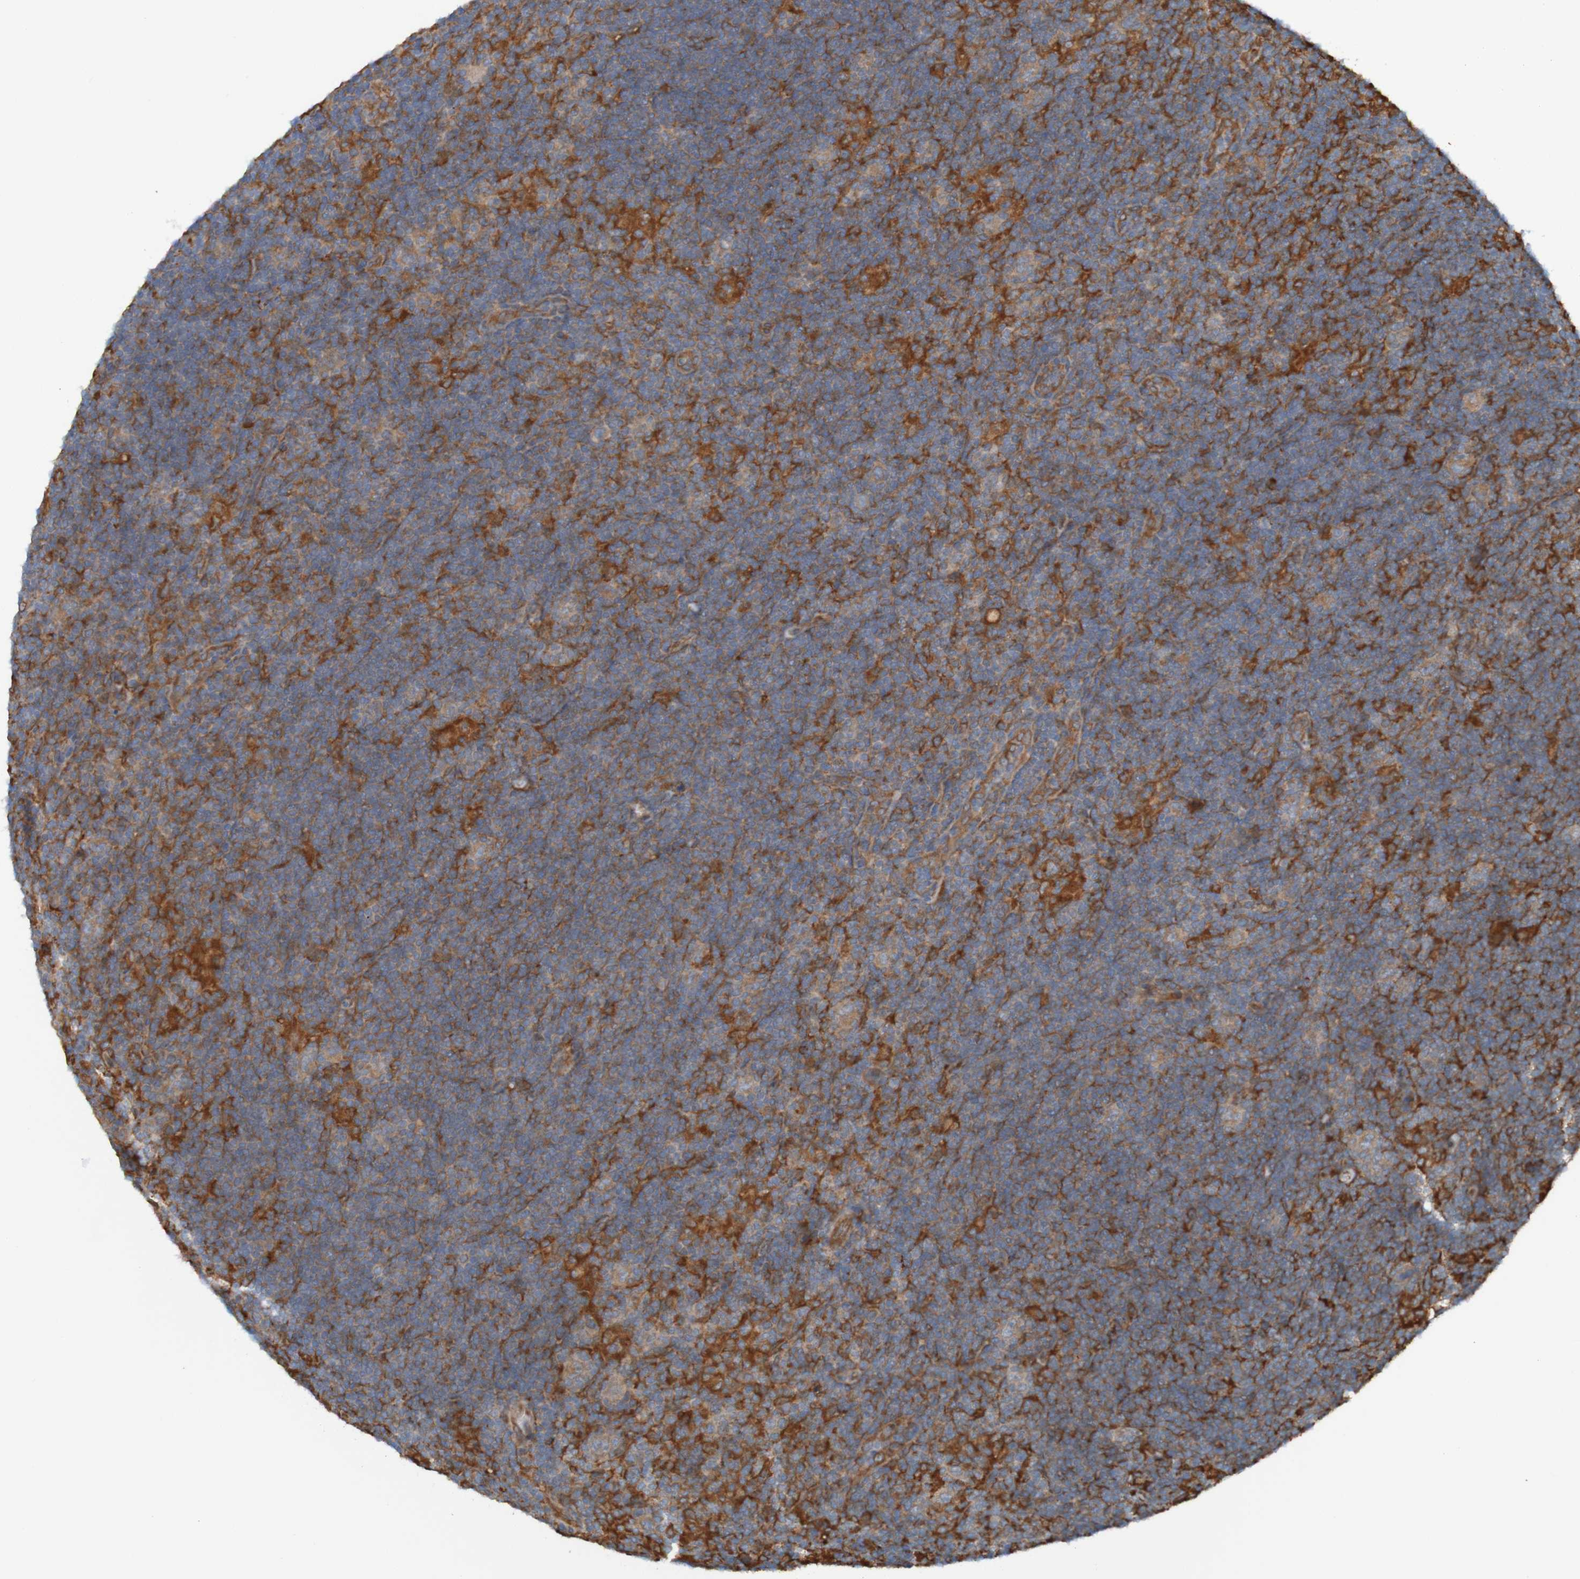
{"staining": {"intensity": "weak", "quantity": ">75%", "location": "cytoplasmic/membranous"}, "tissue": "lymphoma", "cell_type": "Tumor cells", "image_type": "cancer", "snomed": [{"axis": "morphology", "description": "Hodgkin's disease, NOS"}, {"axis": "topography", "description": "Lymph node"}], "caption": "Immunohistochemistry micrograph of neoplastic tissue: human lymphoma stained using immunohistochemistry (IHC) displays low levels of weak protein expression localized specifically in the cytoplasmic/membranous of tumor cells, appearing as a cytoplasmic/membranous brown color.", "gene": "DNAJC4", "patient": {"sex": "female", "age": 57}}